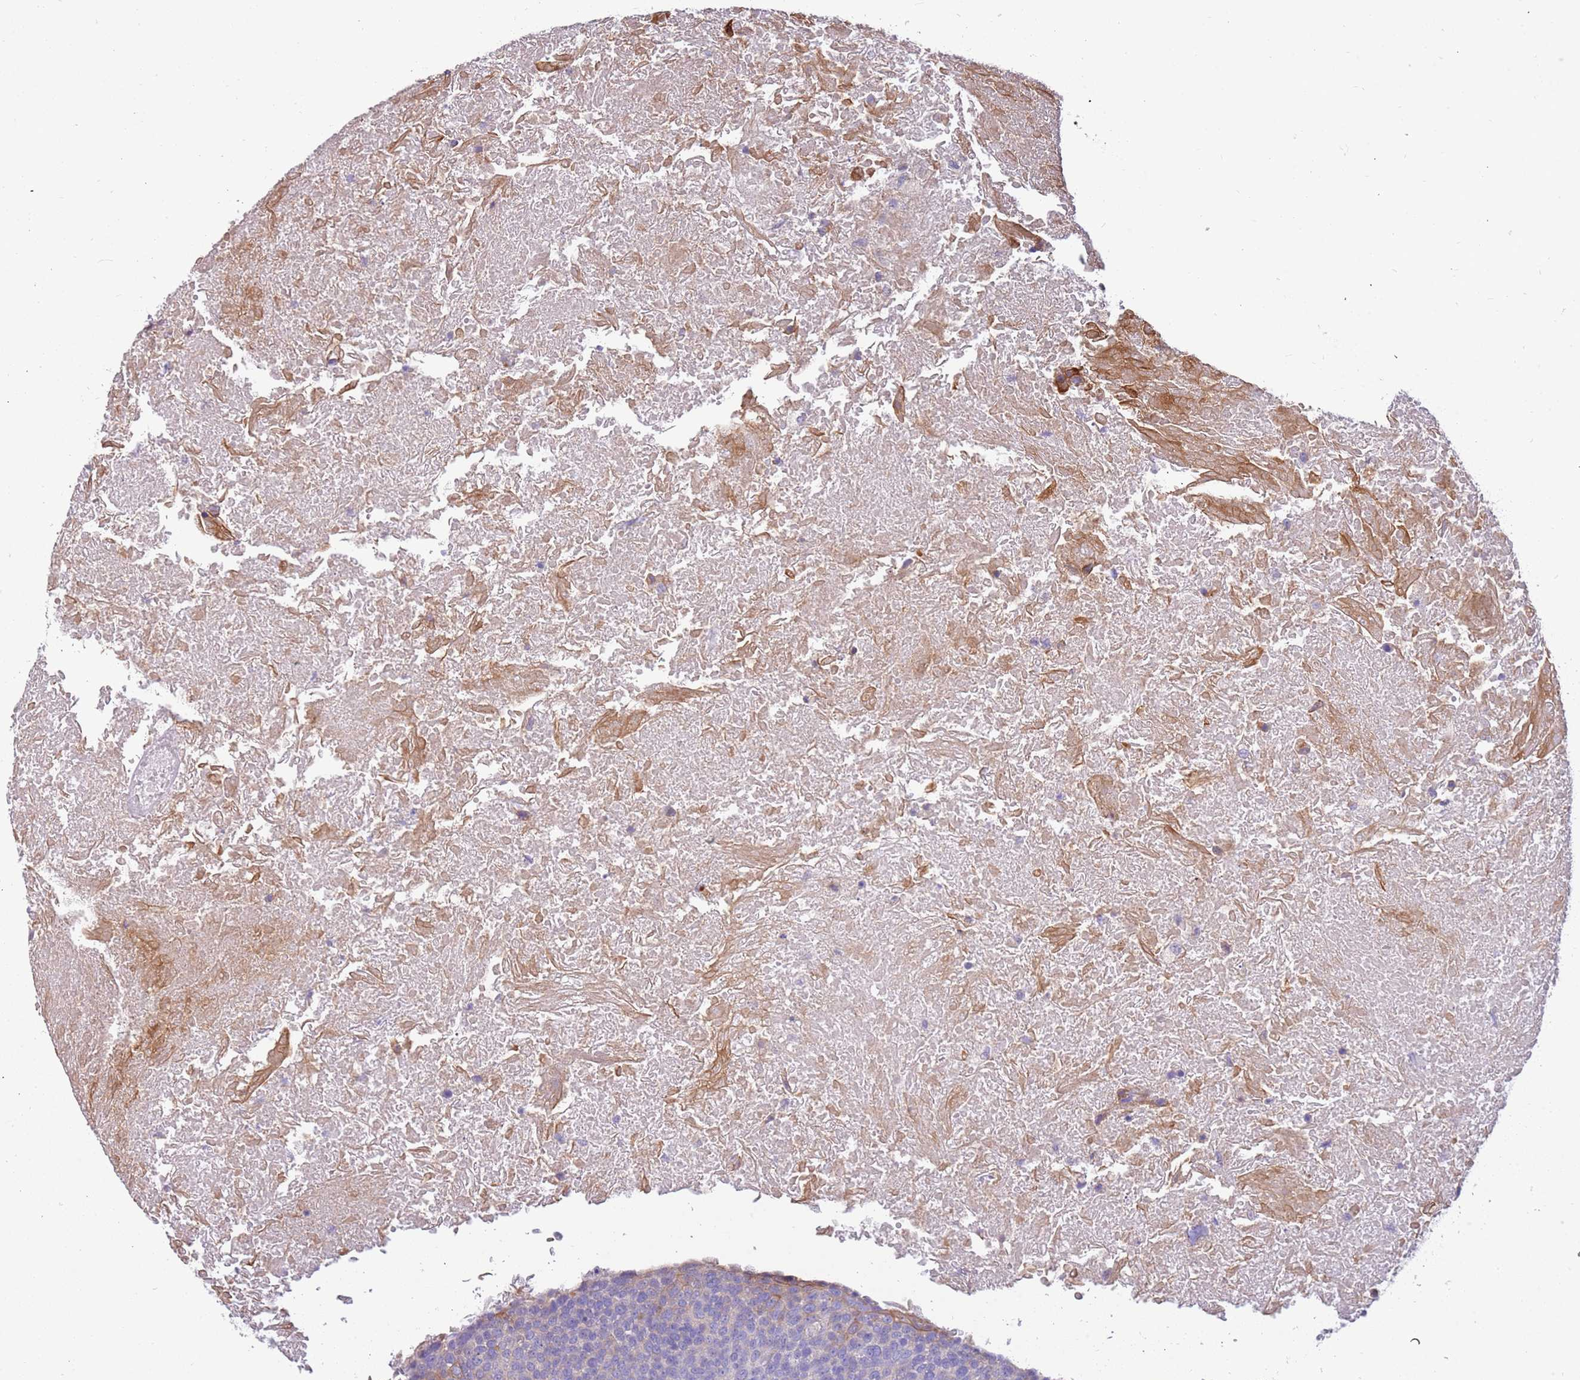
{"staining": {"intensity": "moderate", "quantity": "<25%", "location": "cytoplasmic/membranous"}, "tissue": "head and neck cancer", "cell_type": "Tumor cells", "image_type": "cancer", "snomed": [{"axis": "morphology", "description": "Squamous cell carcinoma, NOS"}, {"axis": "morphology", "description": "Squamous cell carcinoma, metastatic, NOS"}, {"axis": "topography", "description": "Lymph node"}, {"axis": "topography", "description": "Head-Neck"}], "caption": "Human metastatic squamous cell carcinoma (head and neck) stained with a brown dye exhibits moderate cytoplasmic/membranous positive staining in about <25% of tumor cells.", "gene": "RHCG", "patient": {"sex": "male", "age": 62}}